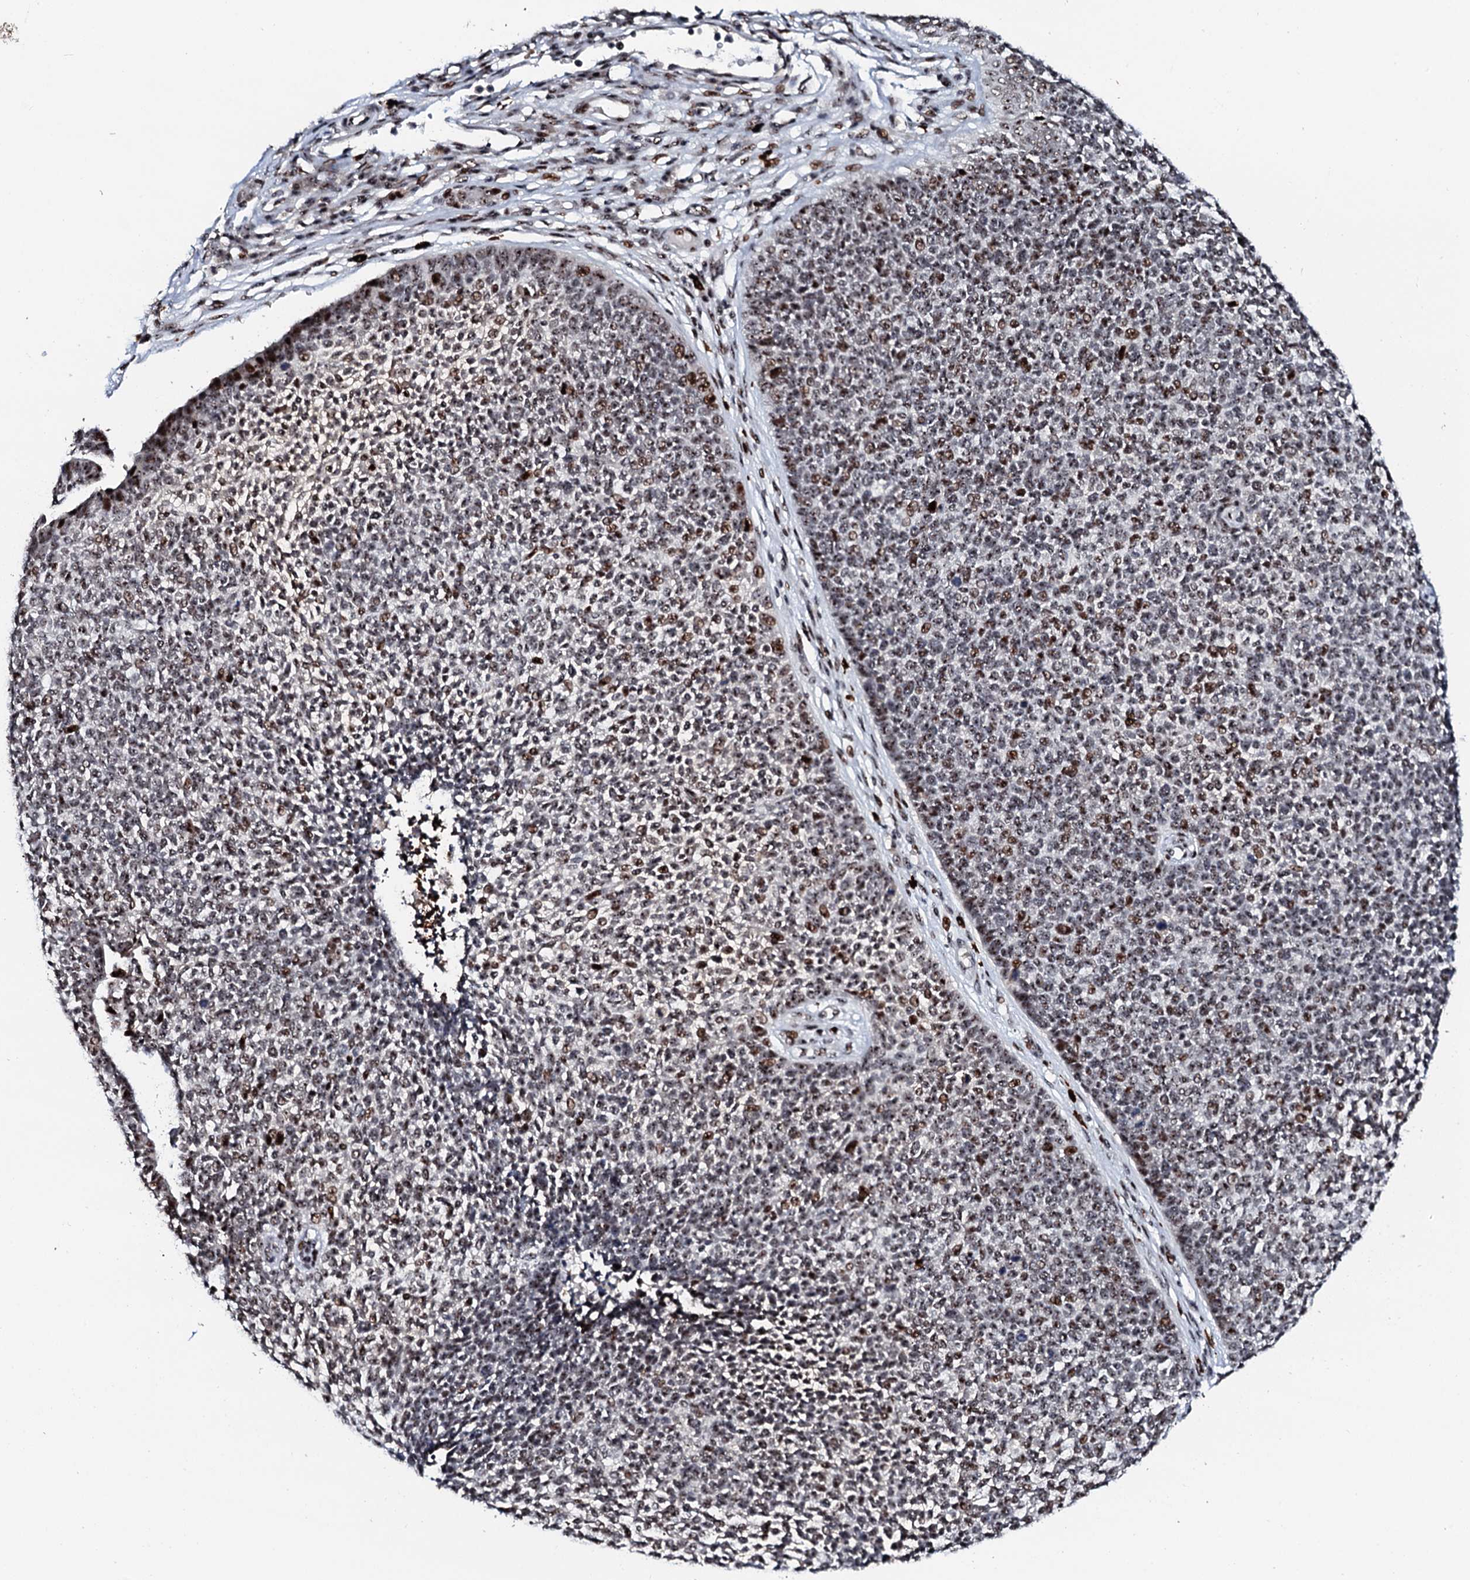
{"staining": {"intensity": "moderate", "quantity": ">75%", "location": "nuclear"}, "tissue": "skin cancer", "cell_type": "Tumor cells", "image_type": "cancer", "snomed": [{"axis": "morphology", "description": "Basal cell carcinoma"}, {"axis": "topography", "description": "Skin"}], "caption": "Immunohistochemical staining of human skin basal cell carcinoma exhibits medium levels of moderate nuclear protein expression in about >75% of tumor cells. (DAB IHC, brown staining for protein, blue staining for nuclei).", "gene": "NEUROG3", "patient": {"sex": "female", "age": 84}}